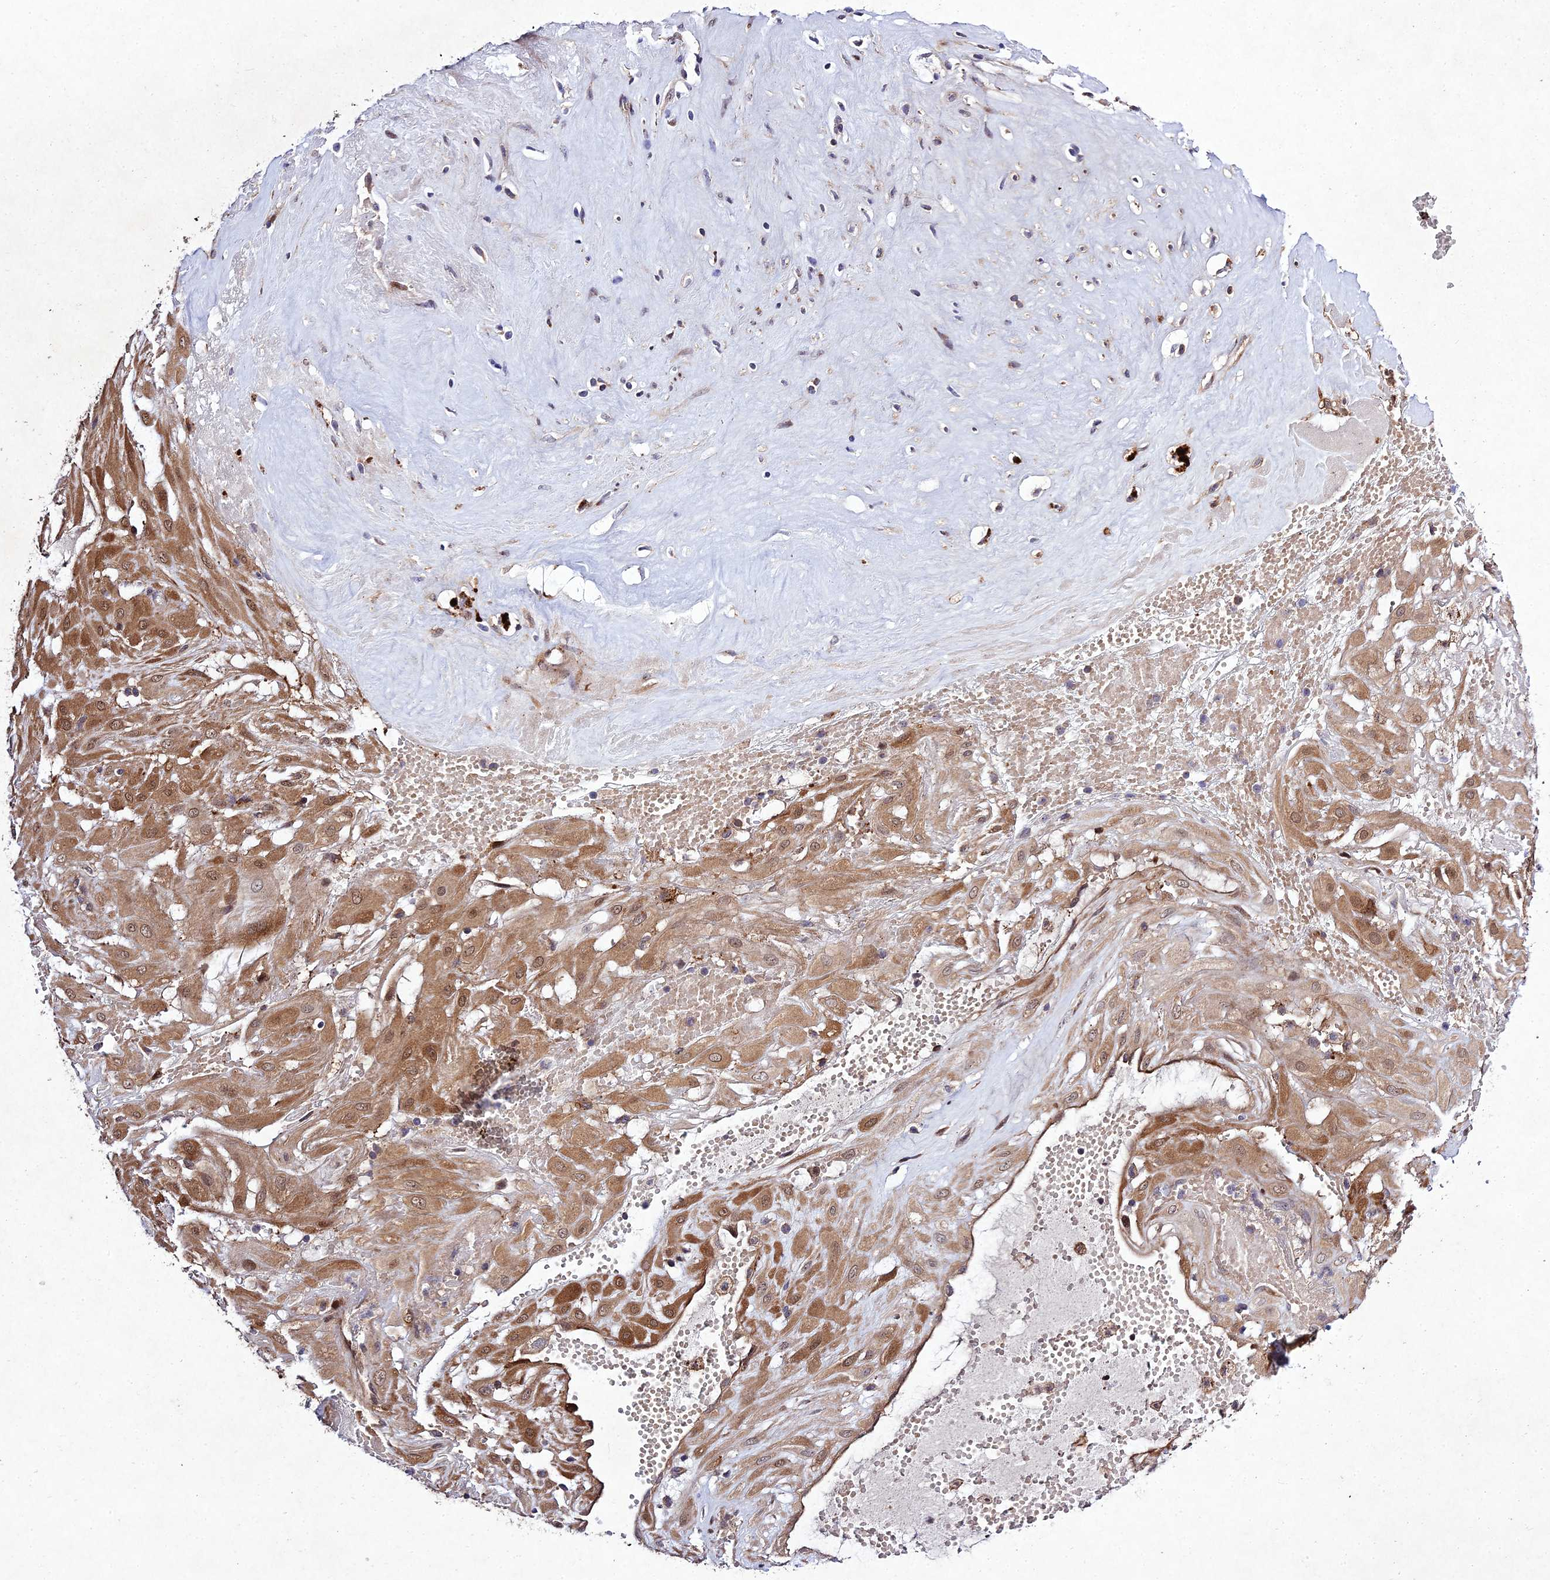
{"staining": {"intensity": "moderate", "quantity": ">75%", "location": "cytoplasmic/membranous,nuclear"}, "tissue": "cervical cancer", "cell_type": "Tumor cells", "image_type": "cancer", "snomed": [{"axis": "morphology", "description": "Squamous cell carcinoma, NOS"}, {"axis": "topography", "description": "Cervix"}], "caption": "This is an image of IHC staining of cervical squamous cell carcinoma, which shows moderate expression in the cytoplasmic/membranous and nuclear of tumor cells.", "gene": "MKKS", "patient": {"sex": "female", "age": 36}}